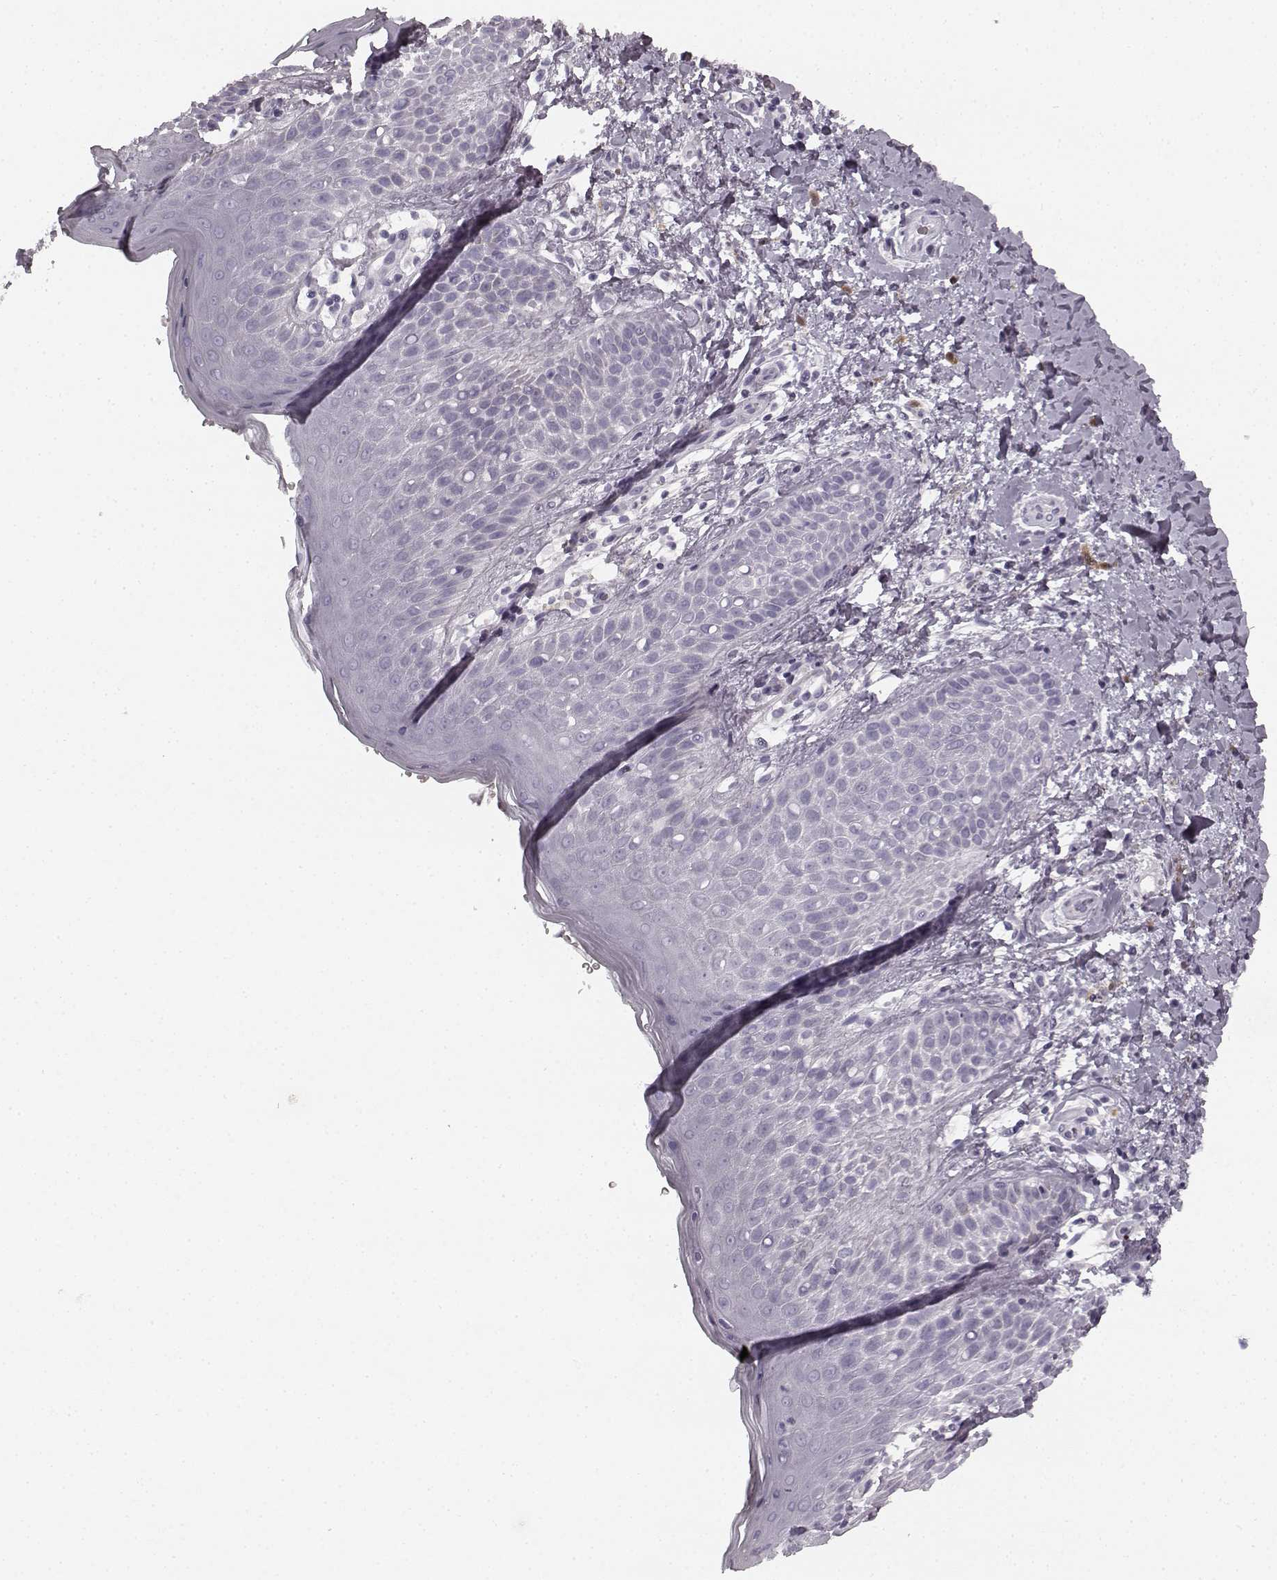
{"staining": {"intensity": "negative", "quantity": "none", "location": "none"}, "tissue": "skin", "cell_type": "Epidermal cells", "image_type": "normal", "snomed": [{"axis": "morphology", "description": "Normal tissue, NOS"}, {"axis": "topography", "description": "Anal"}], "caption": "Image shows no protein positivity in epidermal cells of normal skin. Brightfield microscopy of IHC stained with DAB (brown) and hematoxylin (blue), captured at high magnification.", "gene": "TMPRSS15", "patient": {"sex": "male", "age": 36}}